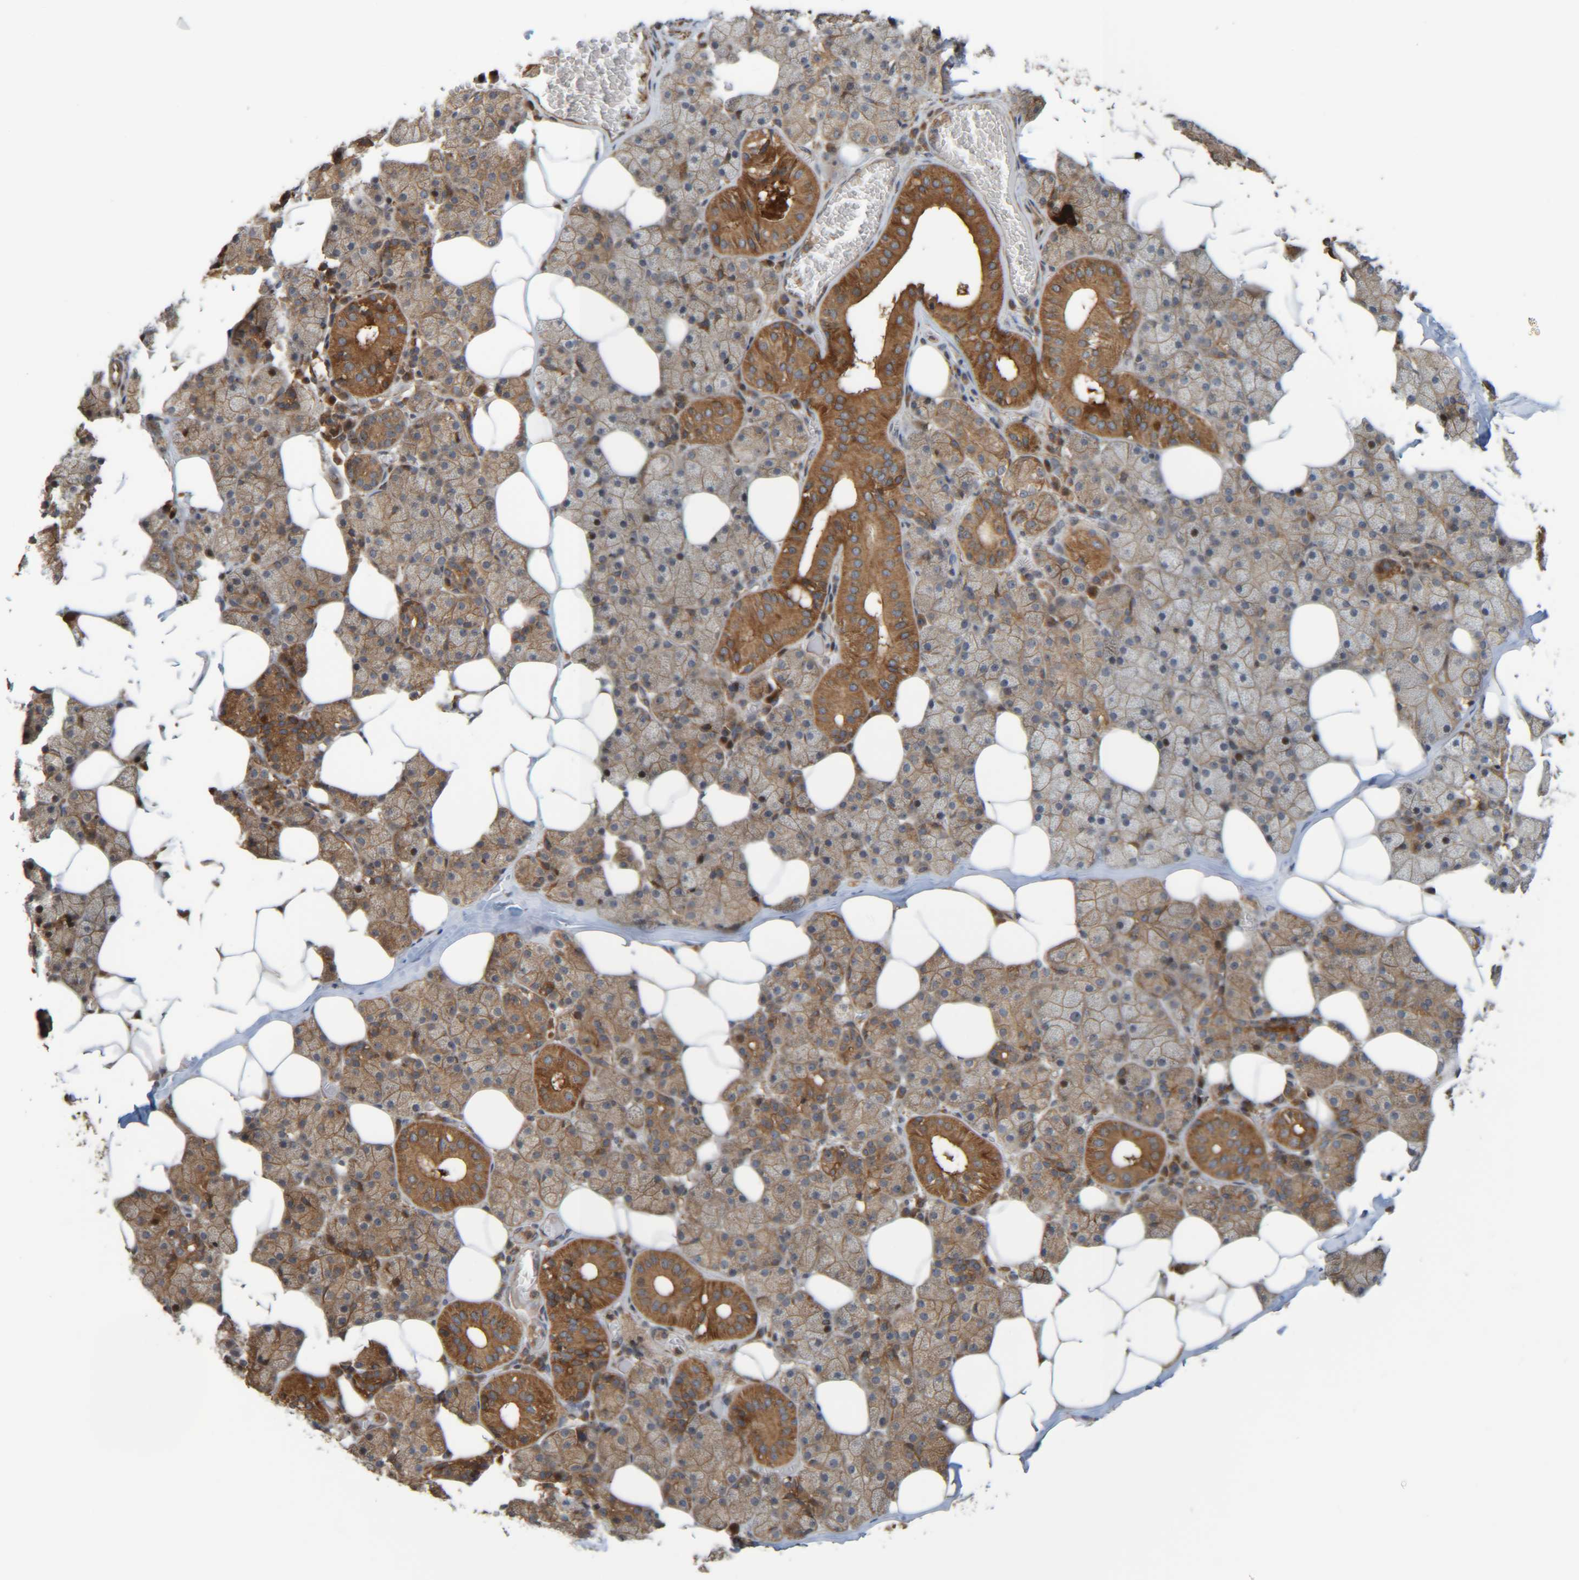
{"staining": {"intensity": "moderate", "quantity": ">75%", "location": "cytoplasmic/membranous"}, "tissue": "salivary gland", "cell_type": "Glandular cells", "image_type": "normal", "snomed": [{"axis": "morphology", "description": "Normal tissue, NOS"}, {"axis": "topography", "description": "Salivary gland"}], "caption": "Glandular cells show moderate cytoplasmic/membranous positivity in approximately >75% of cells in normal salivary gland.", "gene": "CCDC57", "patient": {"sex": "female", "age": 33}}